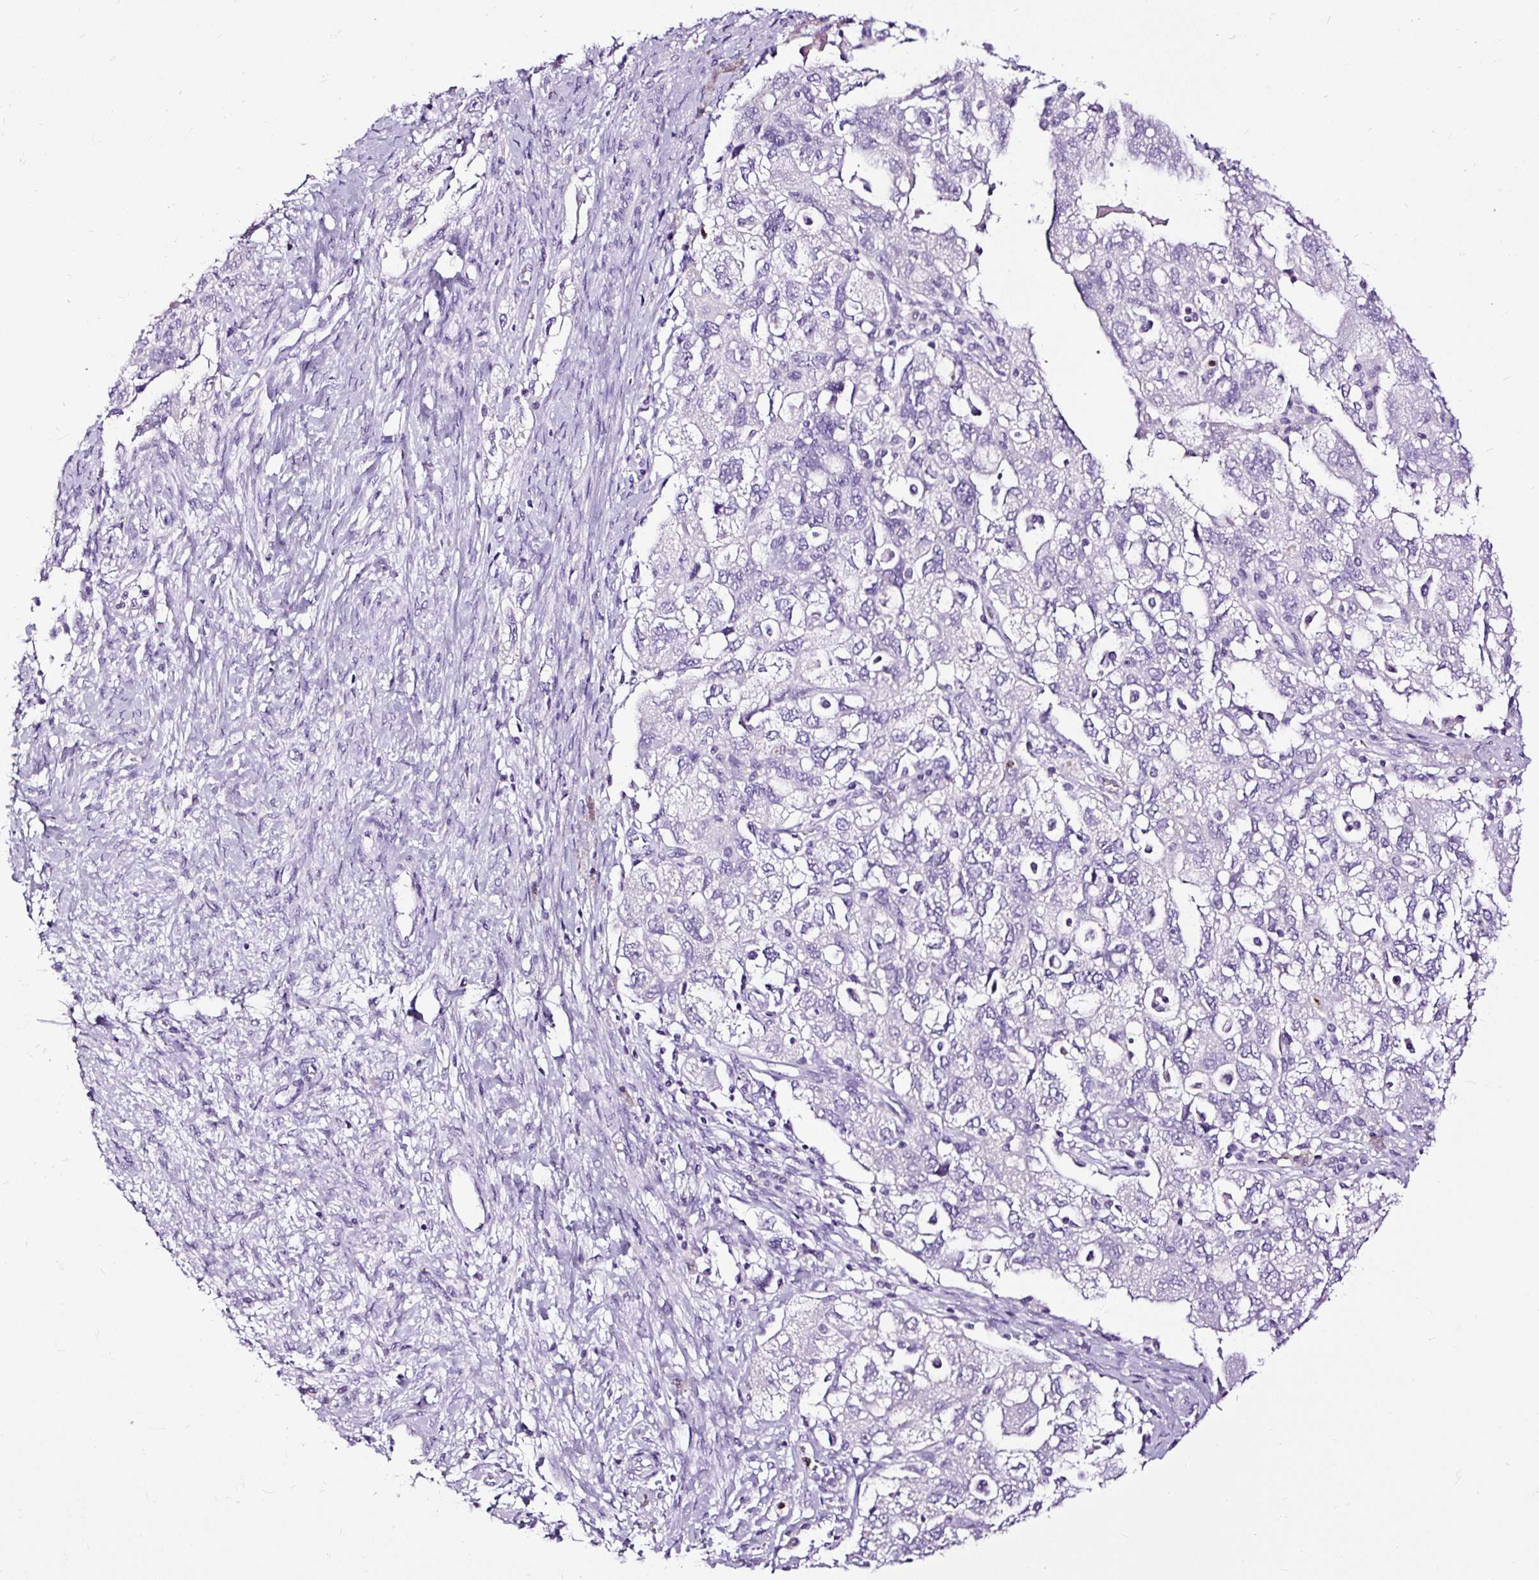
{"staining": {"intensity": "negative", "quantity": "none", "location": "none"}, "tissue": "ovarian cancer", "cell_type": "Tumor cells", "image_type": "cancer", "snomed": [{"axis": "morphology", "description": "Carcinoma, NOS"}, {"axis": "morphology", "description": "Cystadenocarcinoma, serous, NOS"}, {"axis": "topography", "description": "Ovary"}], "caption": "Tumor cells show no significant expression in ovarian carcinoma.", "gene": "SLC7A8", "patient": {"sex": "female", "age": 69}}